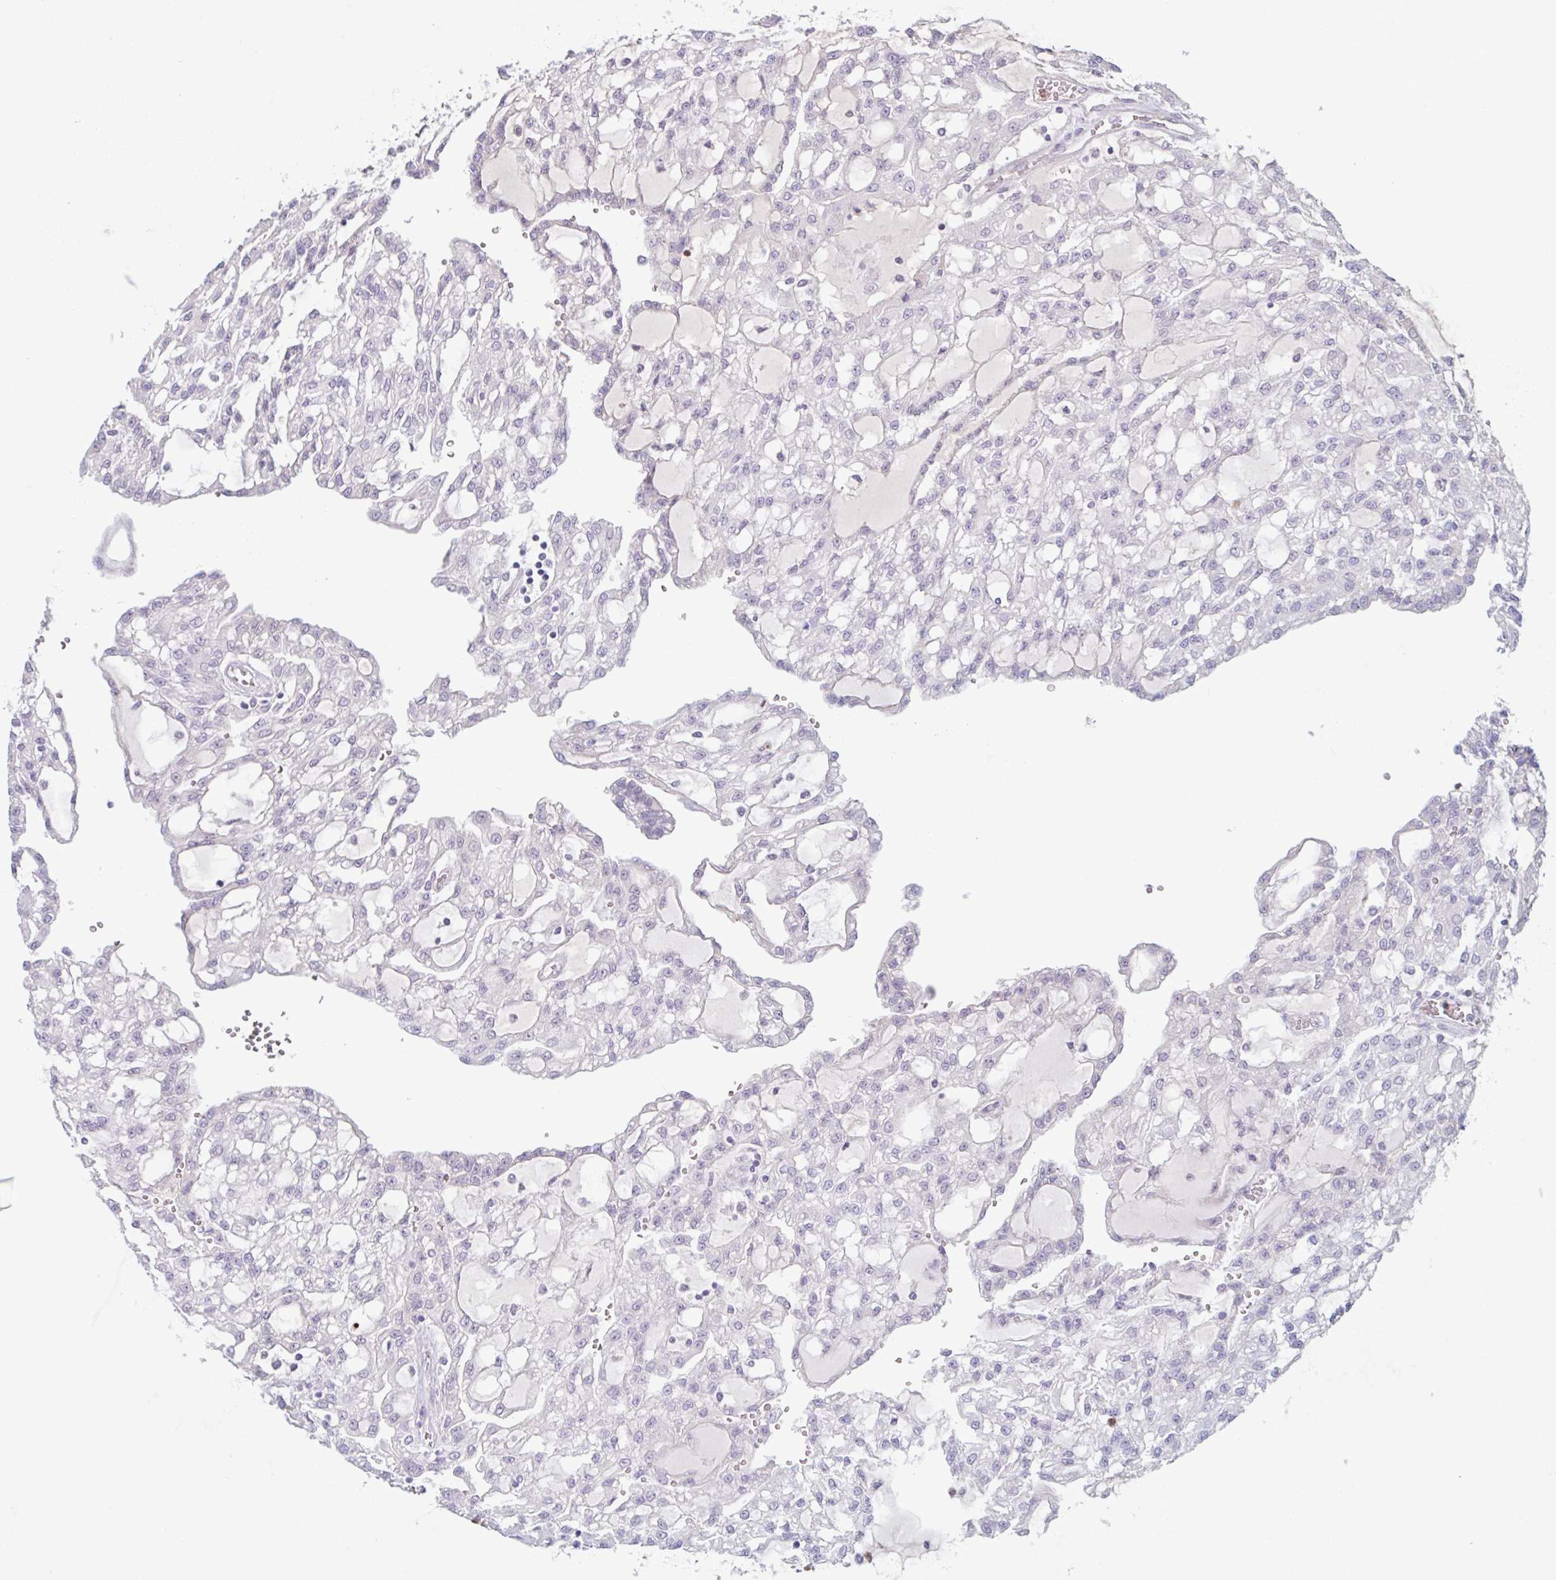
{"staining": {"intensity": "negative", "quantity": "none", "location": "none"}, "tissue": "renal cancer", "cell_type": "Tumor cells", "image_type": "cancer", "snomed": [{"axis": "morphology", "description": "Adenocarcinoma, NOS"}, {"axis": "topography", "description": "Kidney"}], "caption": "IHC of adenocarcinoma (renal) exhibits no positivity in tumor cells.", "gene": "TAF1D", "patient": {"sex": "male", "age": 63}}